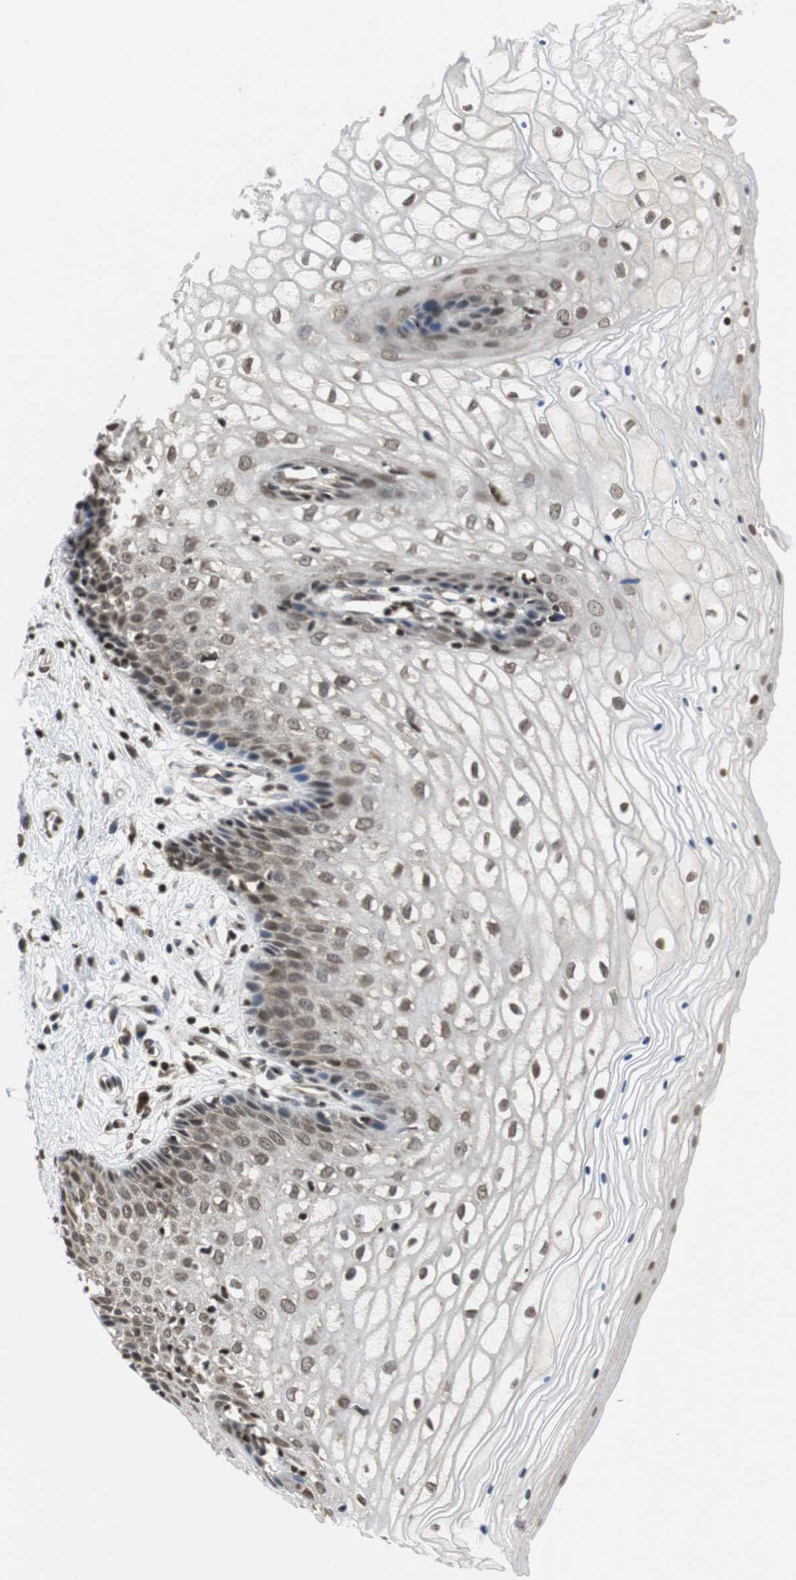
{"staining": {"intensity": "moderate", "quantity": ">75%", "location": "nuclear"}, "tissue": "vagina", "cell_type": "Squamous epithelial cells", "image_type": "normal", "snomed": [{"axis": "morphology", "description": "Normal tissue, NOS"}, {"axis": "topography", "description": "Vagina"}], "caption": "A high-resolution micrograph shows immunohistochemistry staining of benign vagina, which exhibits moderate nuclear positivity in about >75% of squamous epithelial cells. (DAB (3,3'-diaminobenzidine) IHC, brown staining for protein, blue staining for nuclei).", "gene": "REST", "patient": {"sex": "female", "age": 34}}